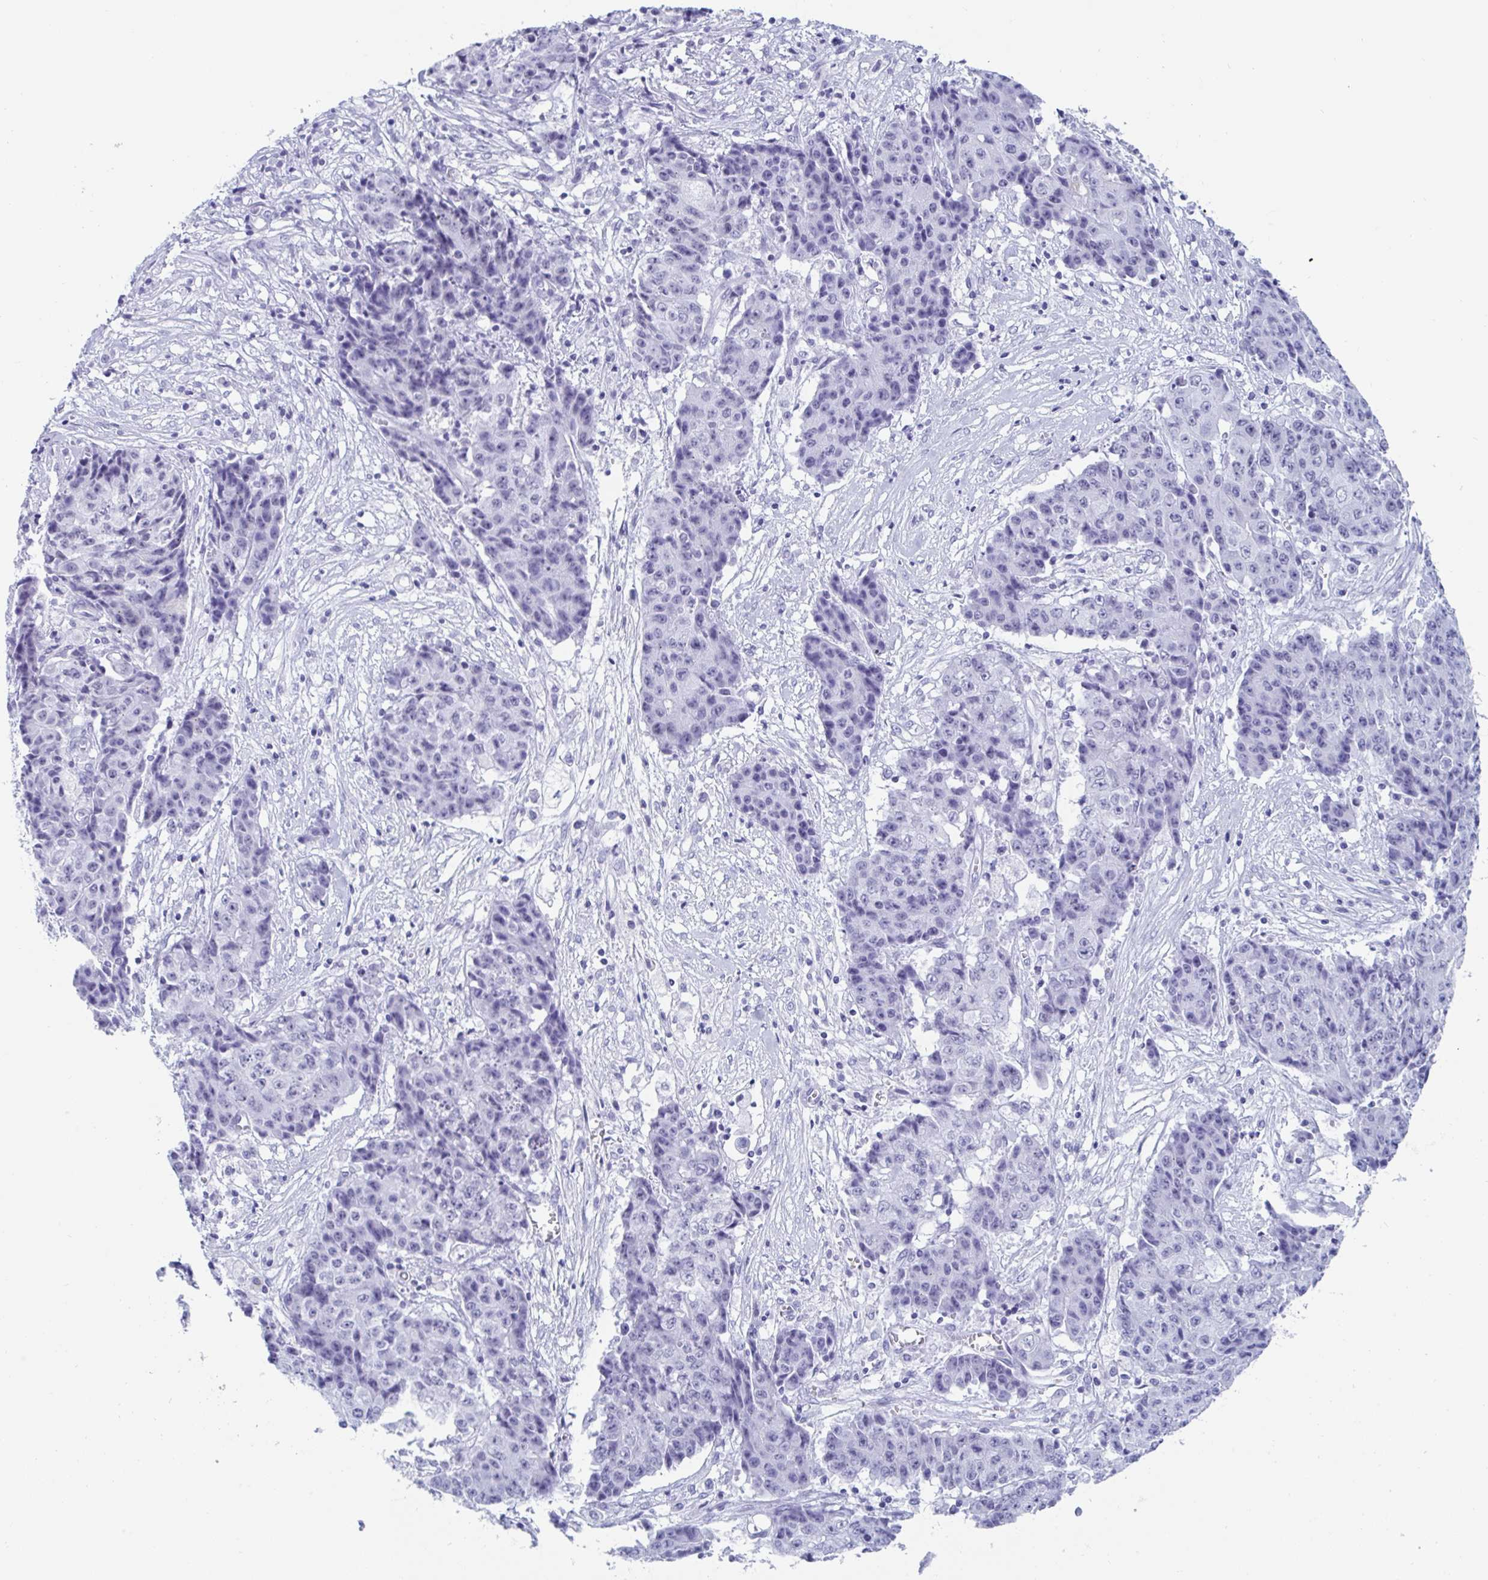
{"staining": {"intensity": "negative", "quantity": "none", "location": "none"}, "tissue": "ovarian cancer", "cell_type": "Tumor cells", "image_type": "cancer", "snomed": [{"axis": "morphology", "description": "Carcinoma, endometroid"}, {"axis": "topography", "description": "Ovary"}], "caption": "Endometroid carcinoma (ovarian) stained for a protein using IHC demonstrates no expression tumor cells.", "gene": "GKN2", "patient": {"sex": "female", "age": 42}}